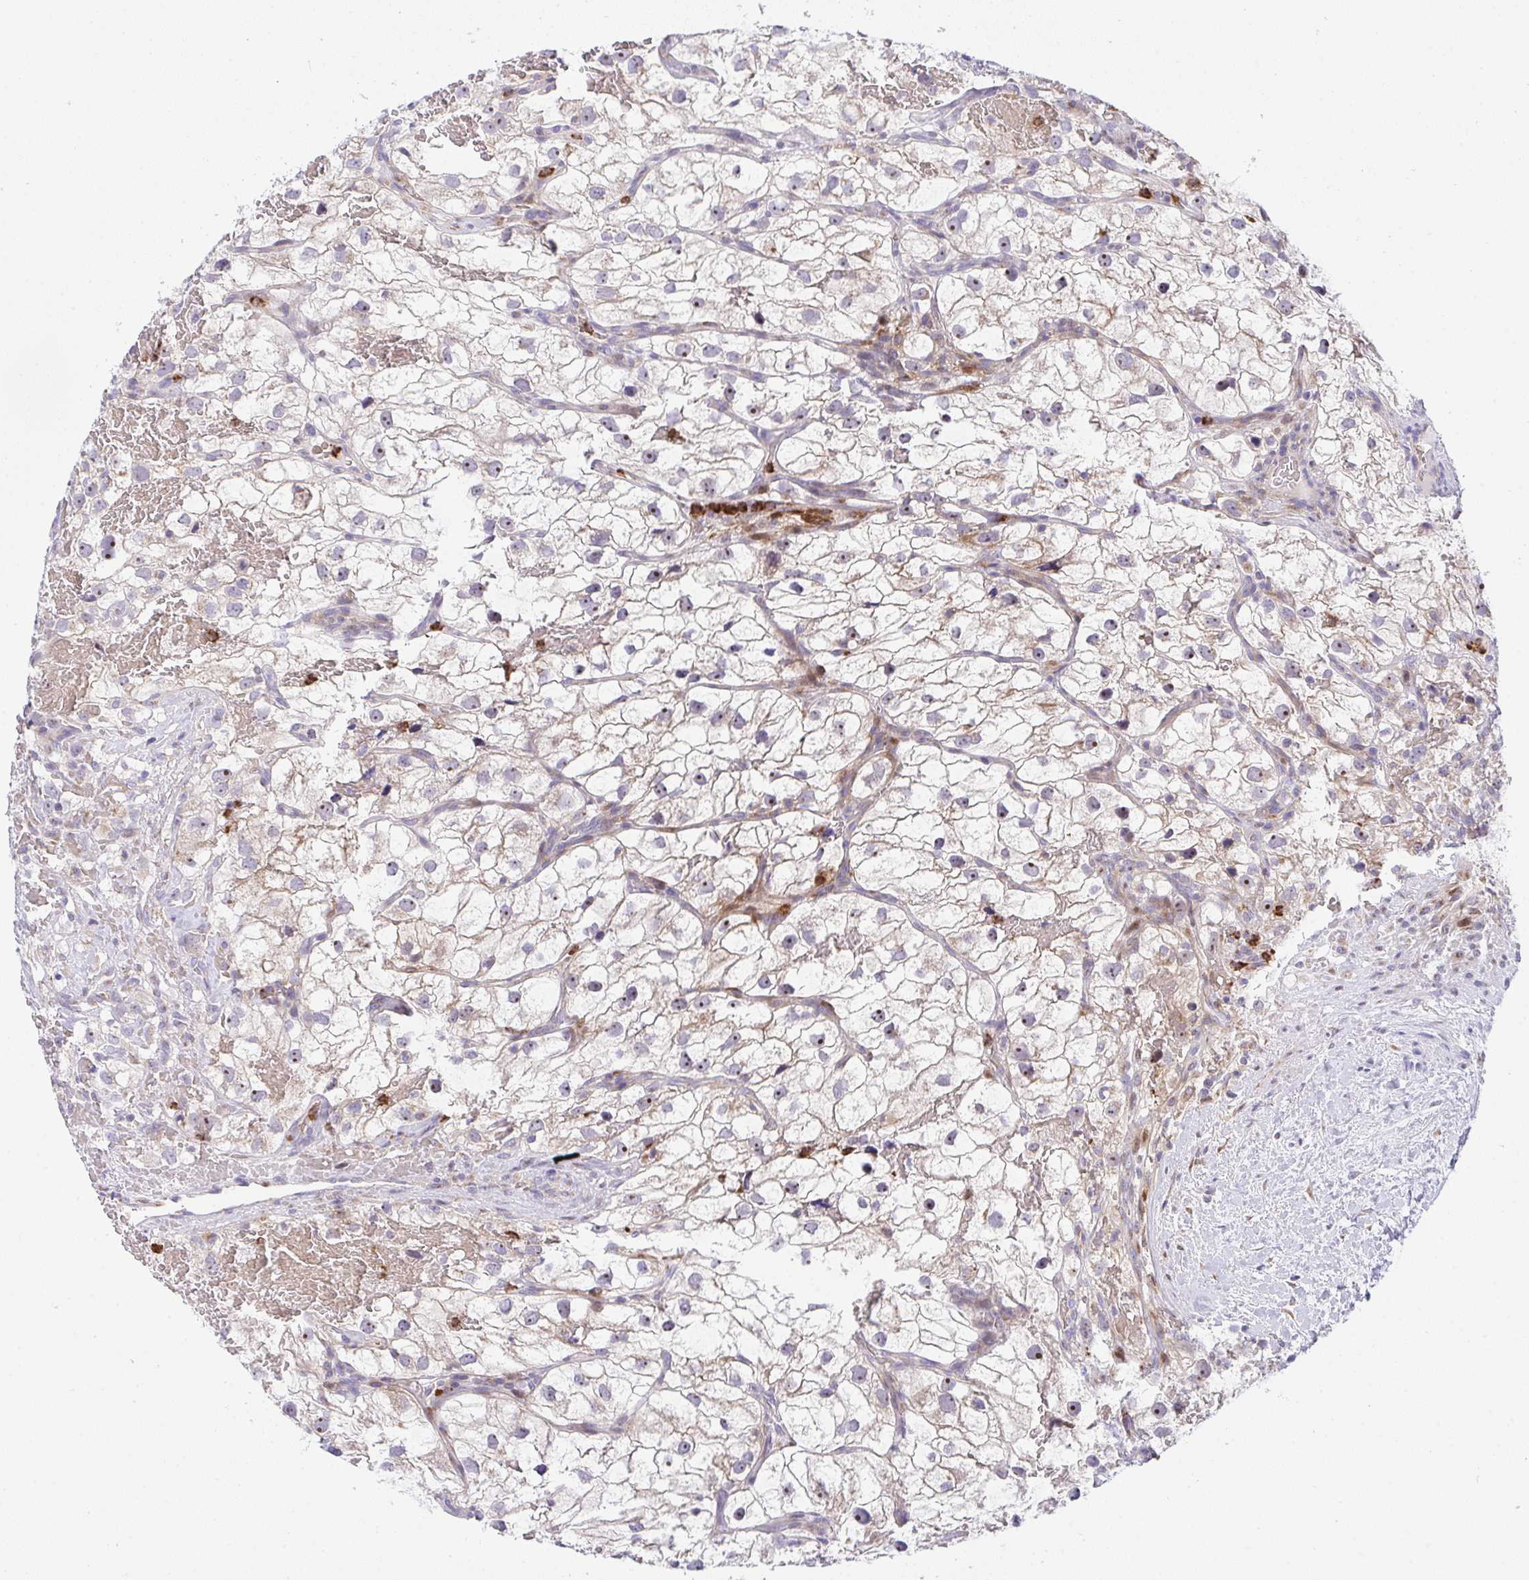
{"staining": {"intensity": "weak", "quantity": "25%-75%", "location": "nuclear"}, "tissue": "renal cancer", "cell_type": "Tumor cells", "image_type": "cancer", "snomed": [{"axis": "morphology", "description": "Adenocarcinoma, NOS"}, {"axis": "topography", "description": "Kidney"}], "caption": "Immunohistochemistry (DAB (3,3'-diaminobenzidine)) staining of human renal cancer displays weak nuclear protein staining in approximately 25%-75% of tumor cells.", "gene": "ZNF554", "patient": {"sex": "male", "age": 59}}